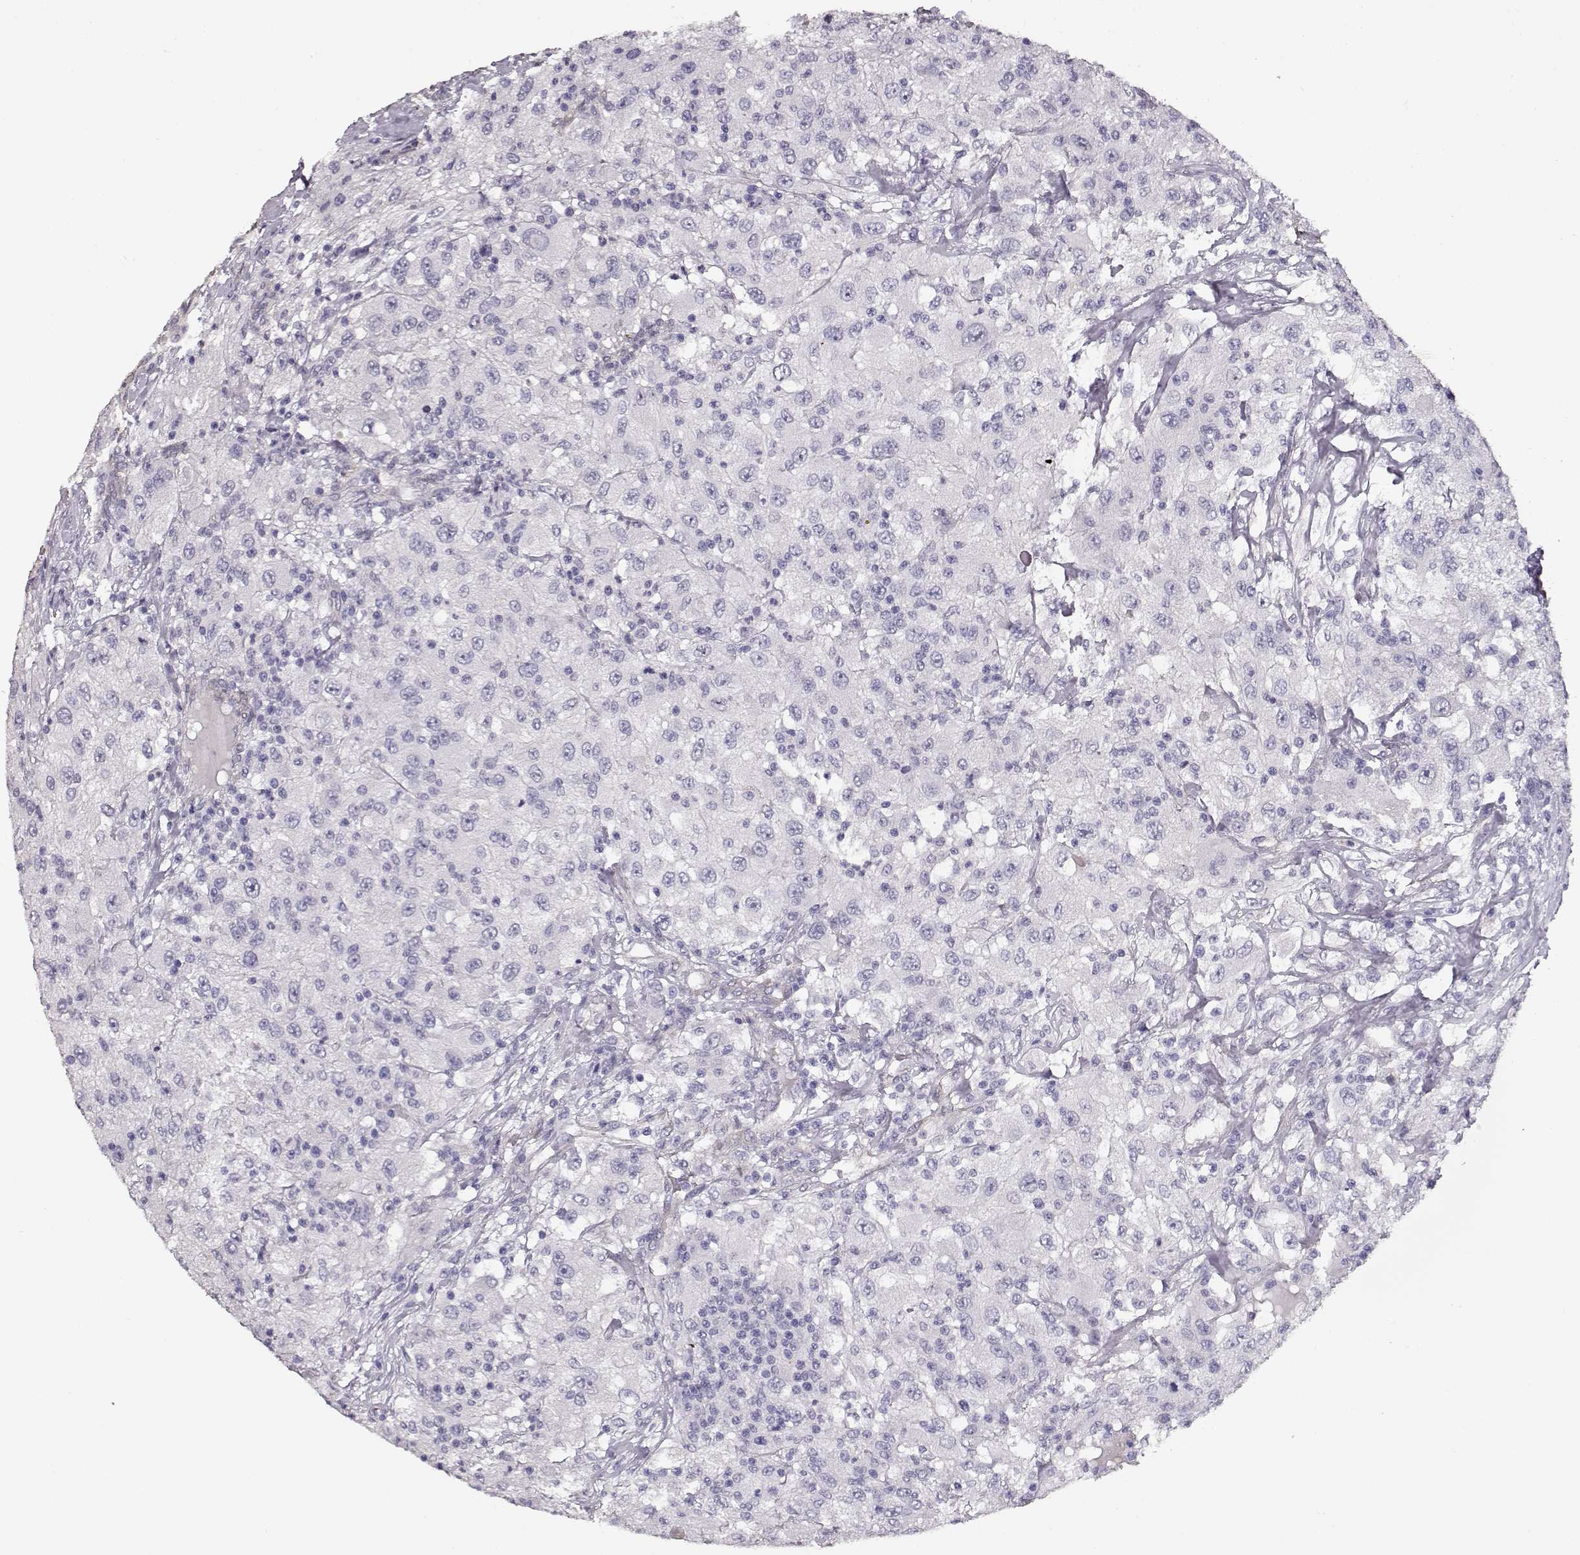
{"staining": {"intensity": "negative", "quantity": "none", "location": "none"}, "tissue": "renal cancer", "cell_type": "Tumor cells", "image_type": "cancer", "snomed": [{"axis": "morphology", "description": "Adenocarcinoma, NOS"}, {"axis": "topography", "description": "Kidney"}], "caption": "Immunohistochemical staining of renal cancer shows no significant expression in tumor cells.", "gene": "LAMC1", "patient": {"sex": "female", "age": 67}}